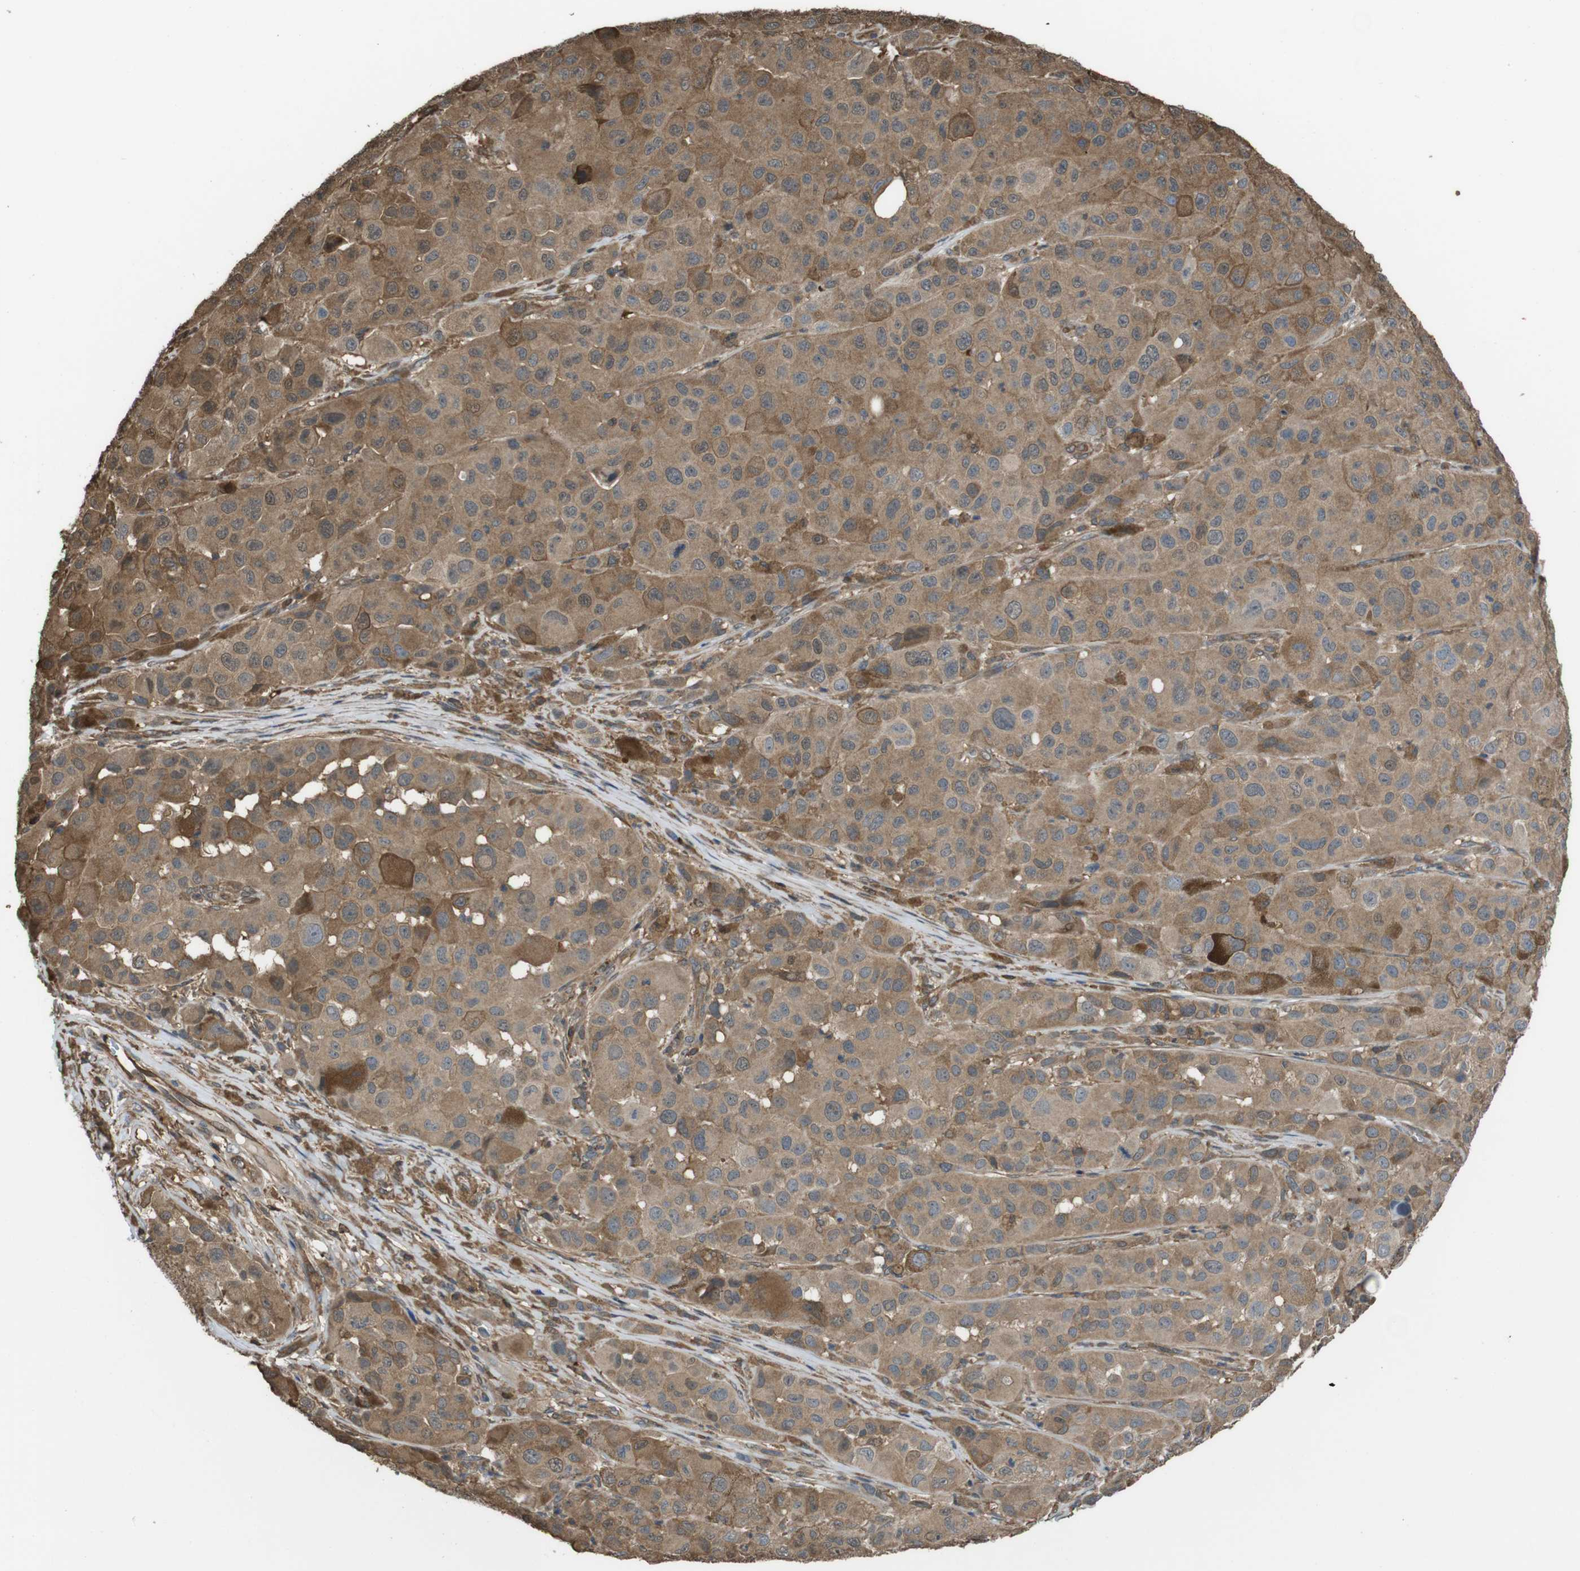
{"staining": {"intensity": "moderate", "quantity": ">75%", "location": "cytoplasmic/membranous"}, "tissue": "melanoma", "cell_type": "Tumor cells", "image_type": "cancer", "snomed": [{"axis": "morphology", "description": "Malignant melanoma, NOS"}, {"axis": "topography", "description": "Skin"}], "caption": "Immunohistochemistry (DAB) staining of human malignant melanoma displays moderate cytoplasmic/membranous protein positivity in approximately >75% of tumor cells.", "gene": "ARHGDIA", "patient": {"sex": "male", "age": 96}}